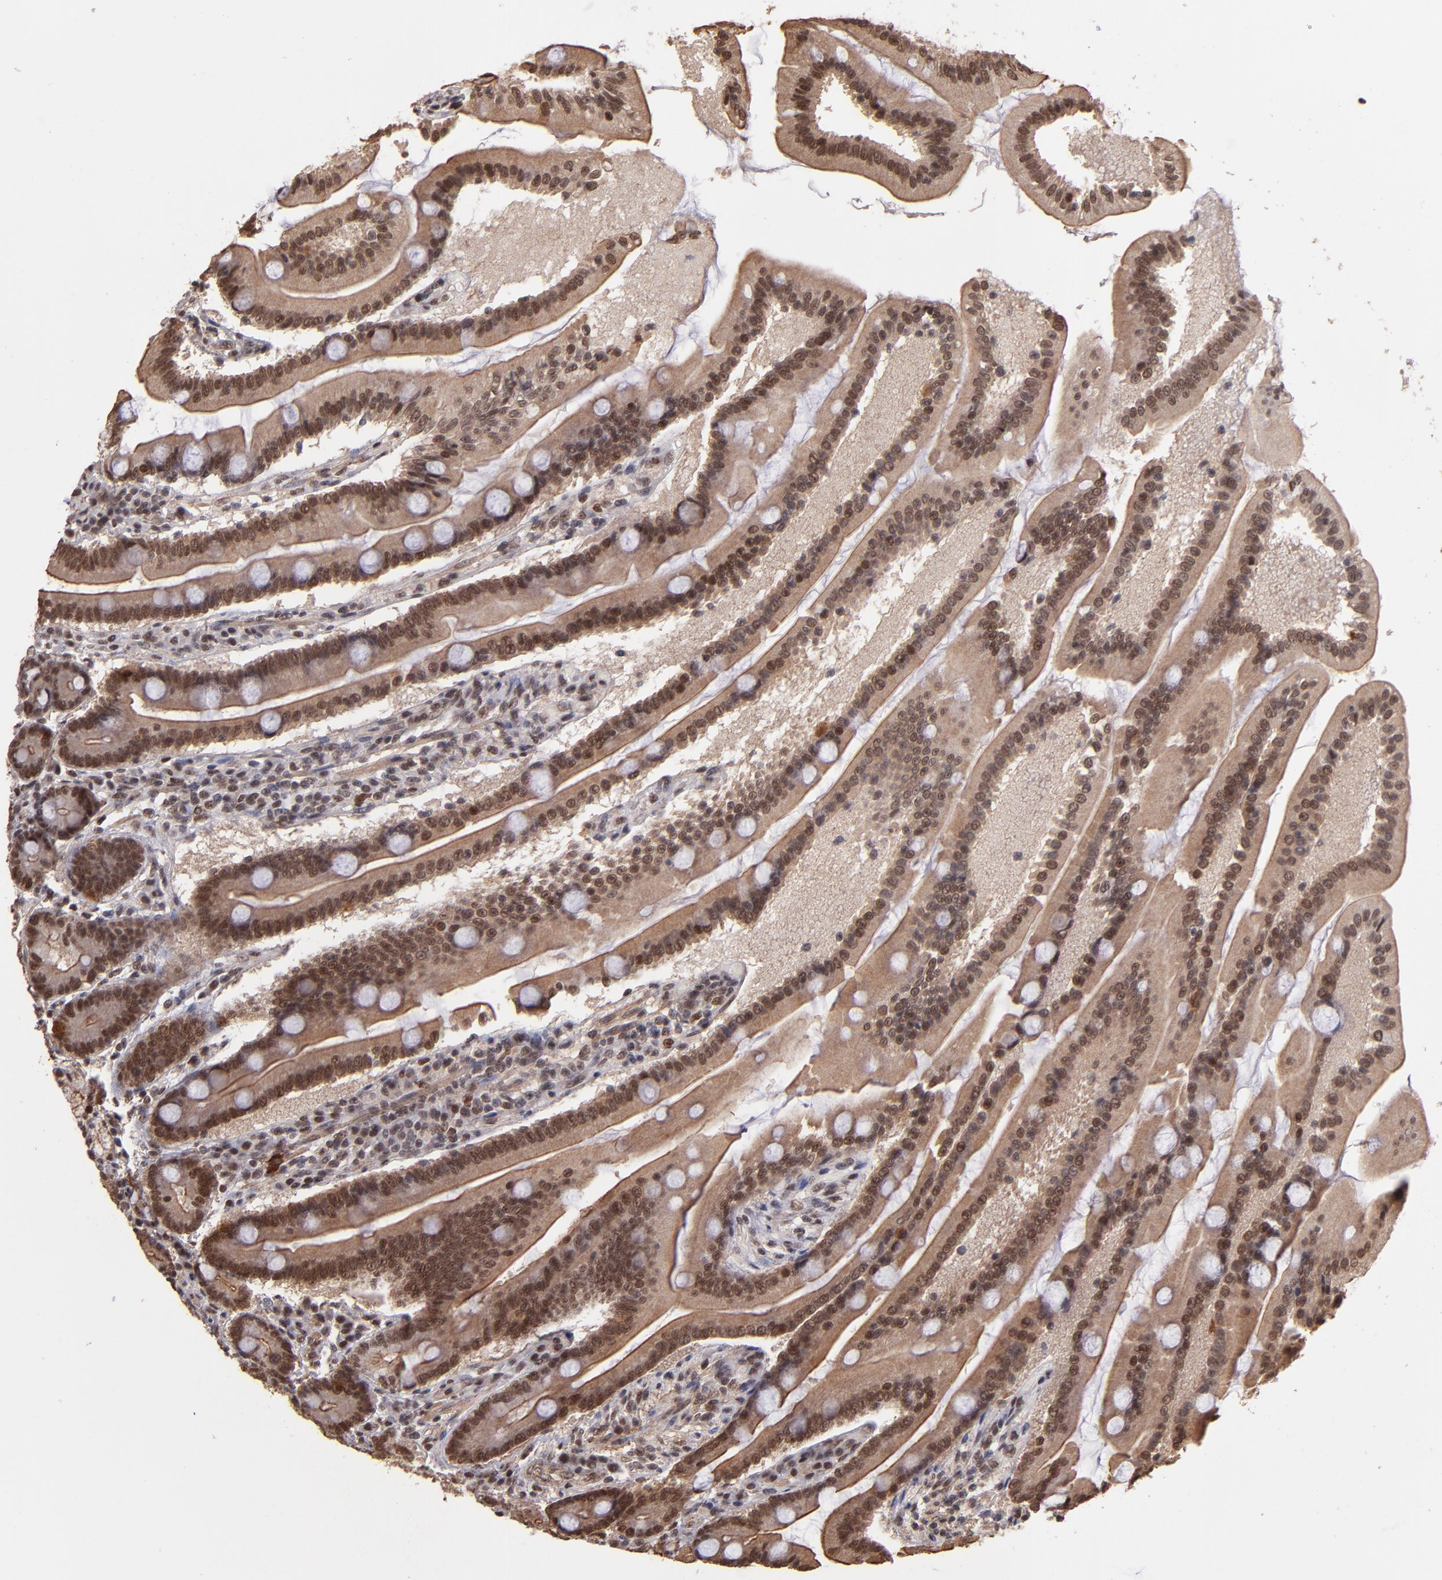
{"staining": {"intensity": "moderate", "quantity": ">75%", "location": "cytoplasmic/membranous,nuclear"}, "tissue": "duodenum", "cell_type": "Glandular cells", "image_type": "normal", "snomed": [{"axis": "morphology", "description": "Normal tissue, NOS"}, {"axis": "topography", "description": "Duodenum"}], "caption": "IHC image of unremarkable duodenum: human duodenum stained using immunohistochemistry demonstrates medium levels of moderate protein expression localized specifically in the cytoplasmic/membranous,nuclear of glandular cells, appearing as a cytoplasmic/membranous,nuclear brown color.", "gene": "TERF2", "patient": {"sex": "female", "age": 64}}